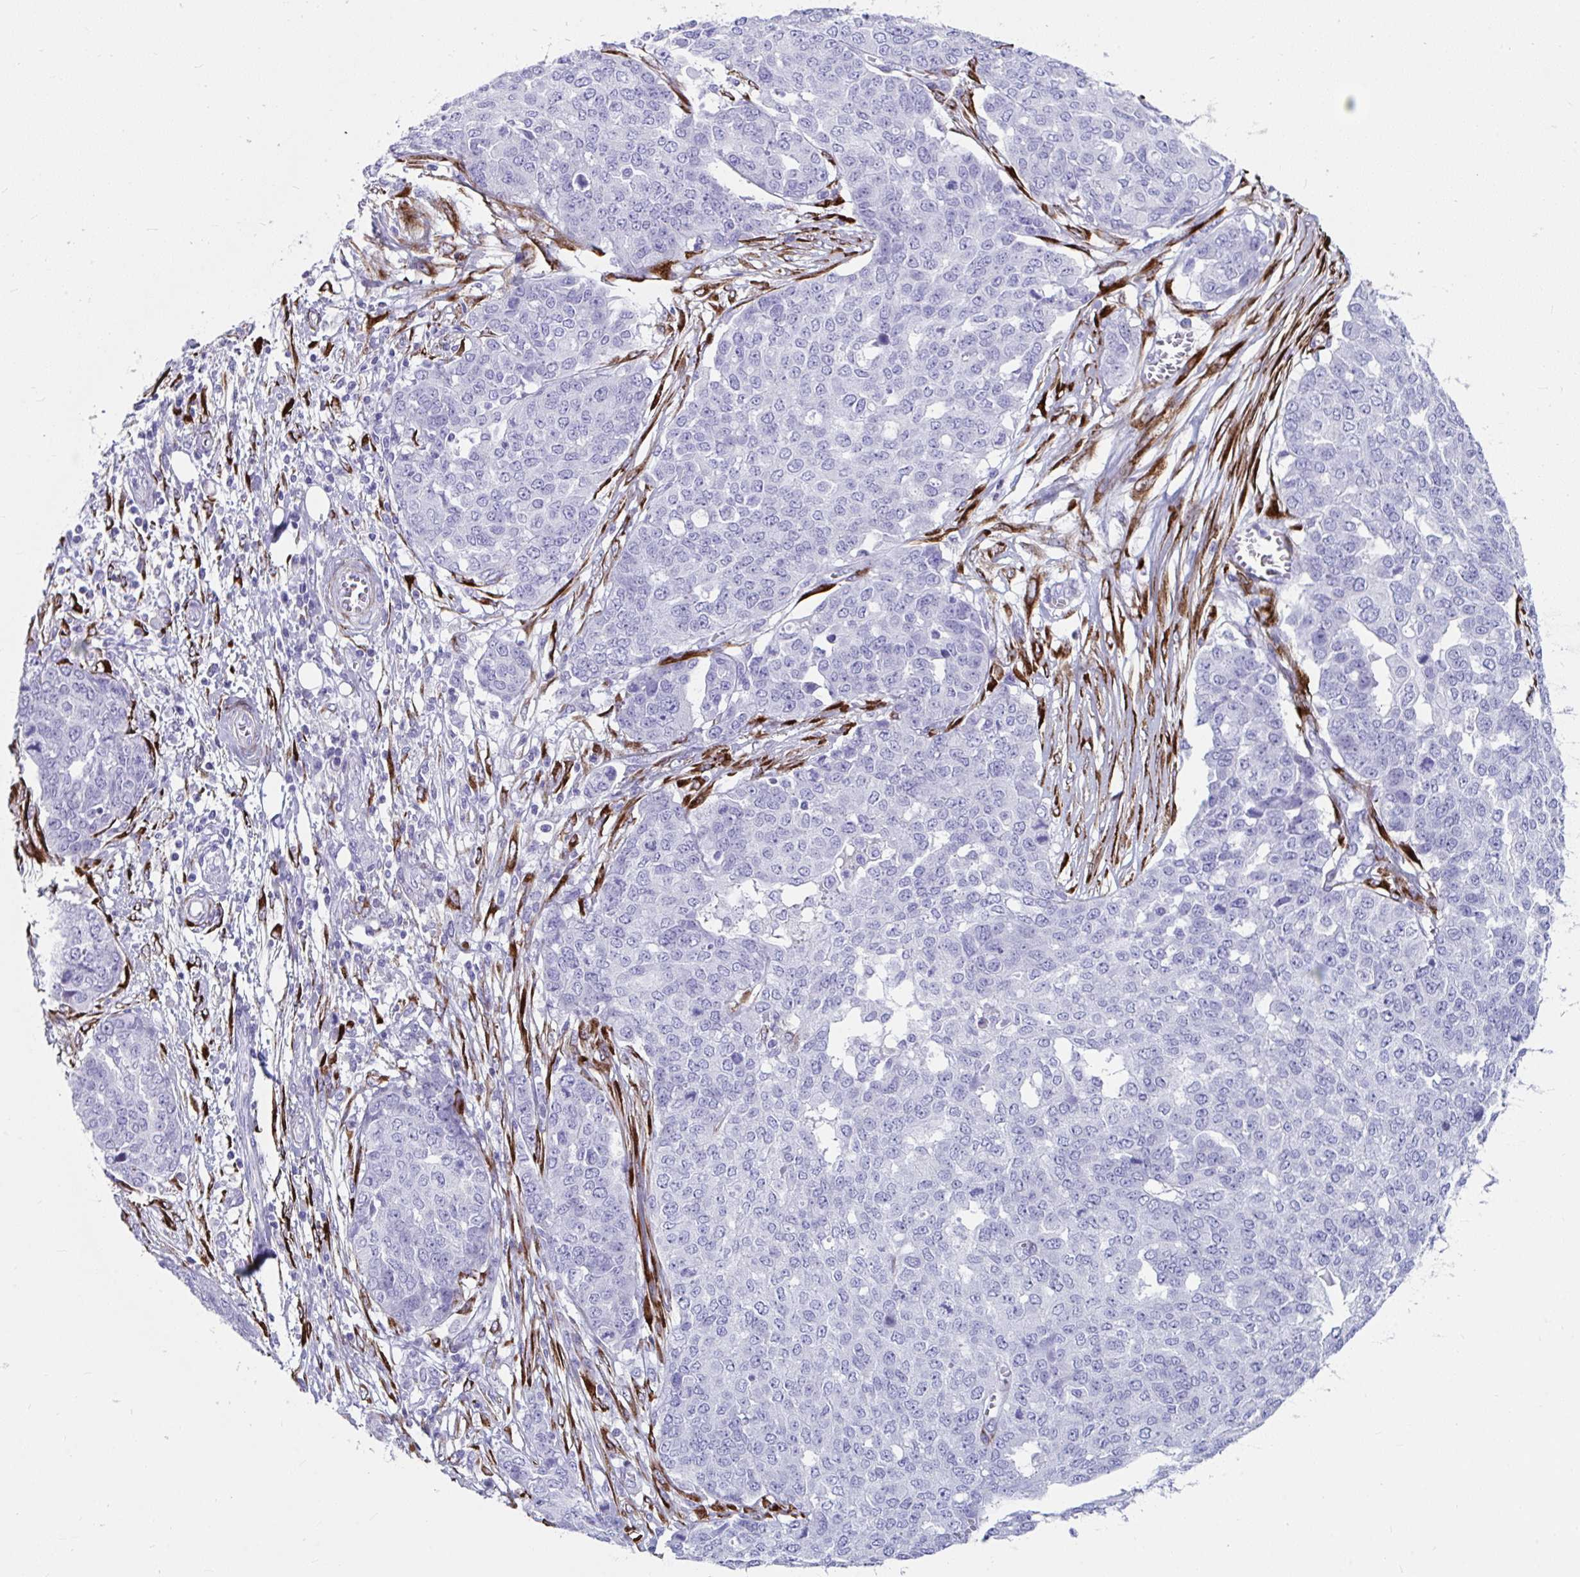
{"staining": {"intensity": "negative", "quantity": "none", "location": "none"}, "tissue": "ovarian cancer", "cell_type": "Tumor cells", "image_type": "cancer", "snomed": [{"axis": "morphology", "description": "Cystadenocarcinoma, serous, NOS"}, {"axis": "topography", "description": "Soft tissue"}, {"axis": "topography", "description": "Ovary"}], "caption": "High magnification brightfield microscopy of ovarian cancer (serous cystadenocarcinoma) stained with DAB (brown) and counterstained with hematoxylin (blue): tumor cells show no significant staining.", "gene": "GRXCR2", "patient": {"sex": "female", "age": 57}}